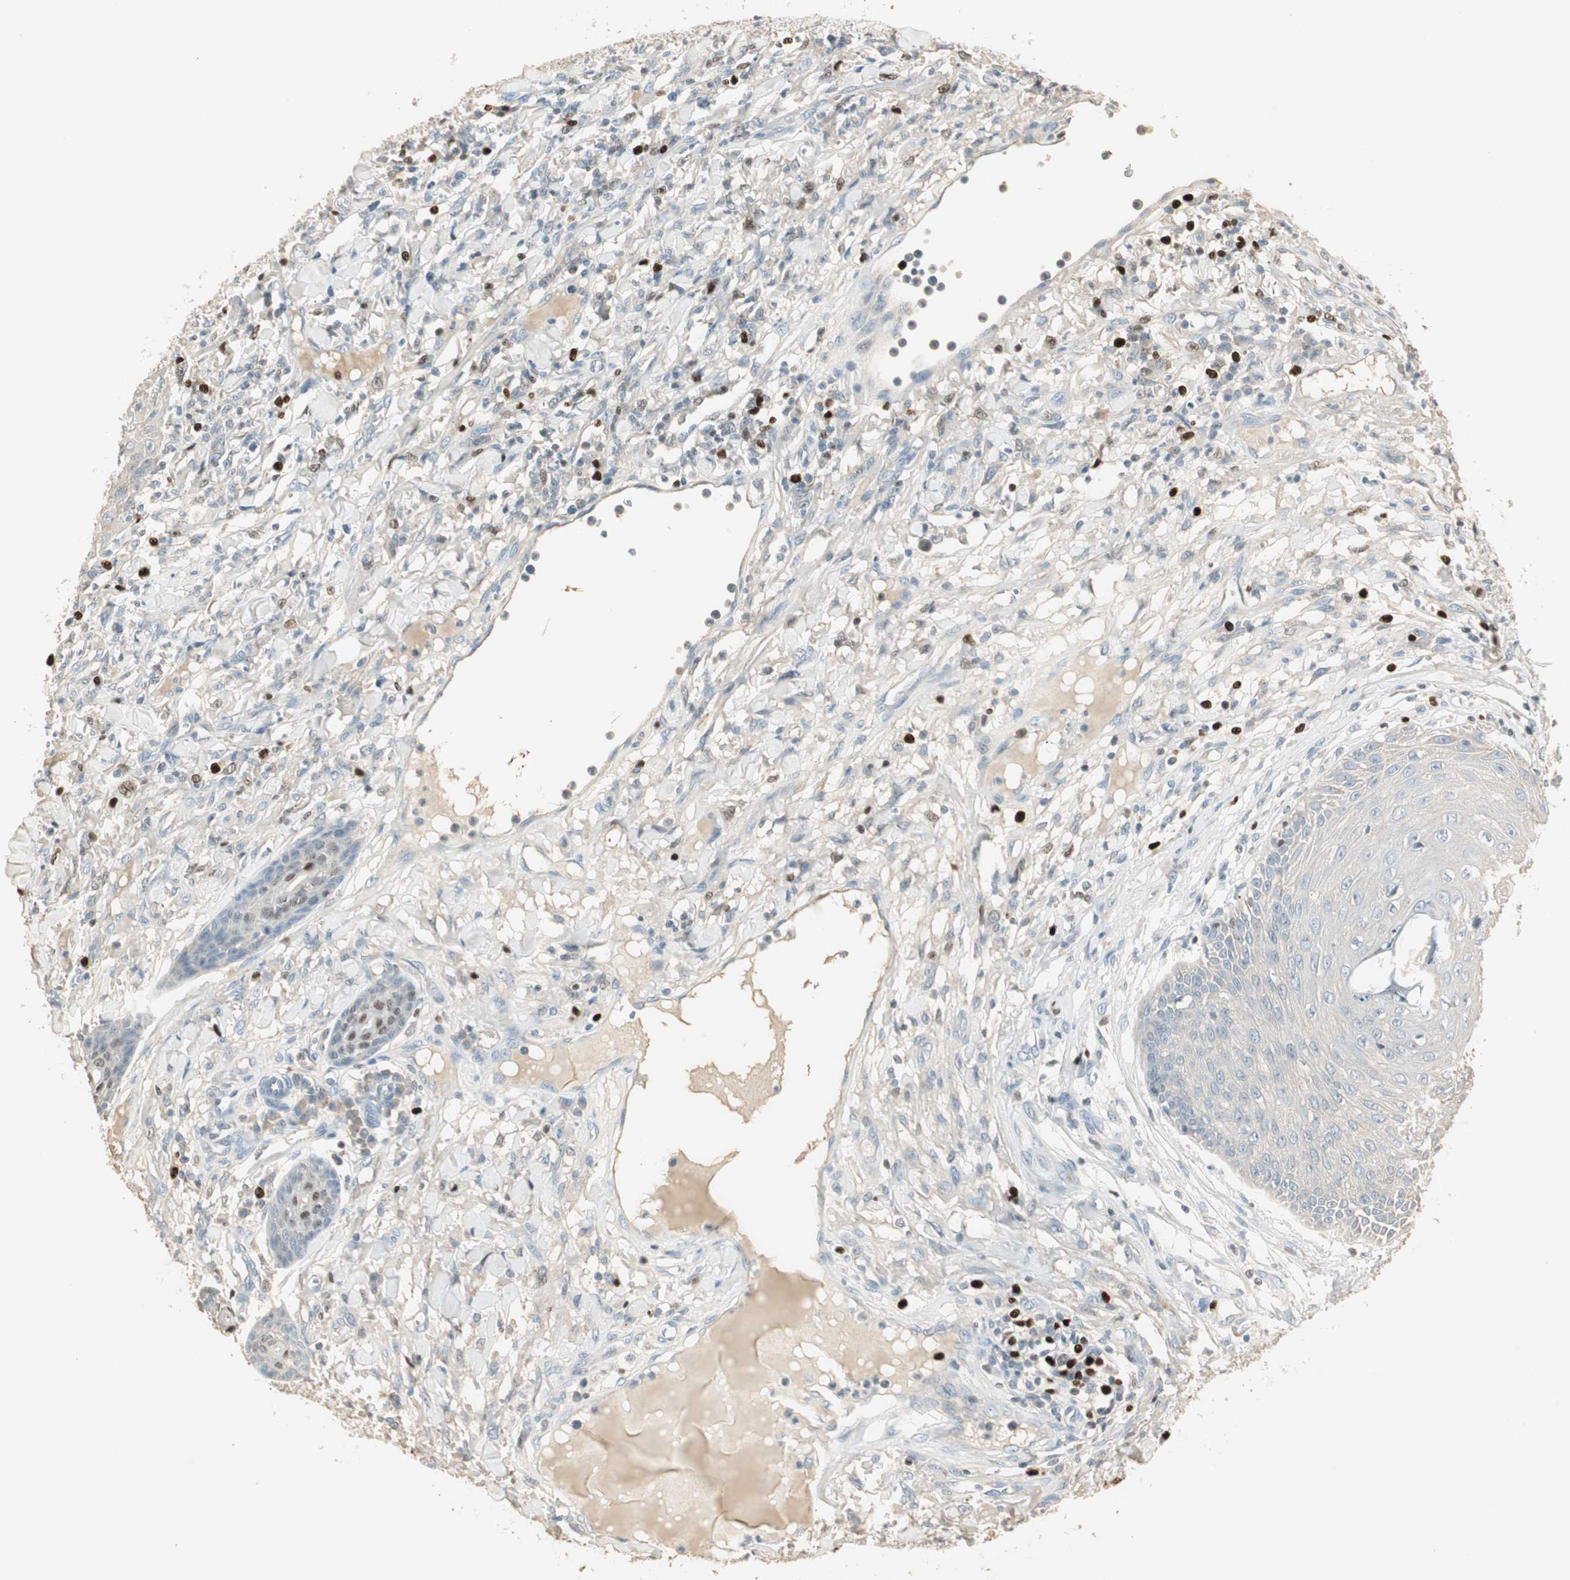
{"staining": {"intensity": "negative", "quantity": "none", "location": "none"}, "tissue": "skin cancer", "cell_type": "Tumor cells", "image_type": "cancer", "snomed": [{"axis": "morphology", "description": "Squamous cell carcinoma, NOS"}, {"axis": "topography", "description": "Skin"}], "caption": "A micrograph of human skin squamous cell carcinoma is negative for staining in tumor cells. (DAB immunohistochemistry visualized using brightfield microscopy, high magnification).", "gene": "RUNX2", "patient": {"sex": "female", "age": 78}}